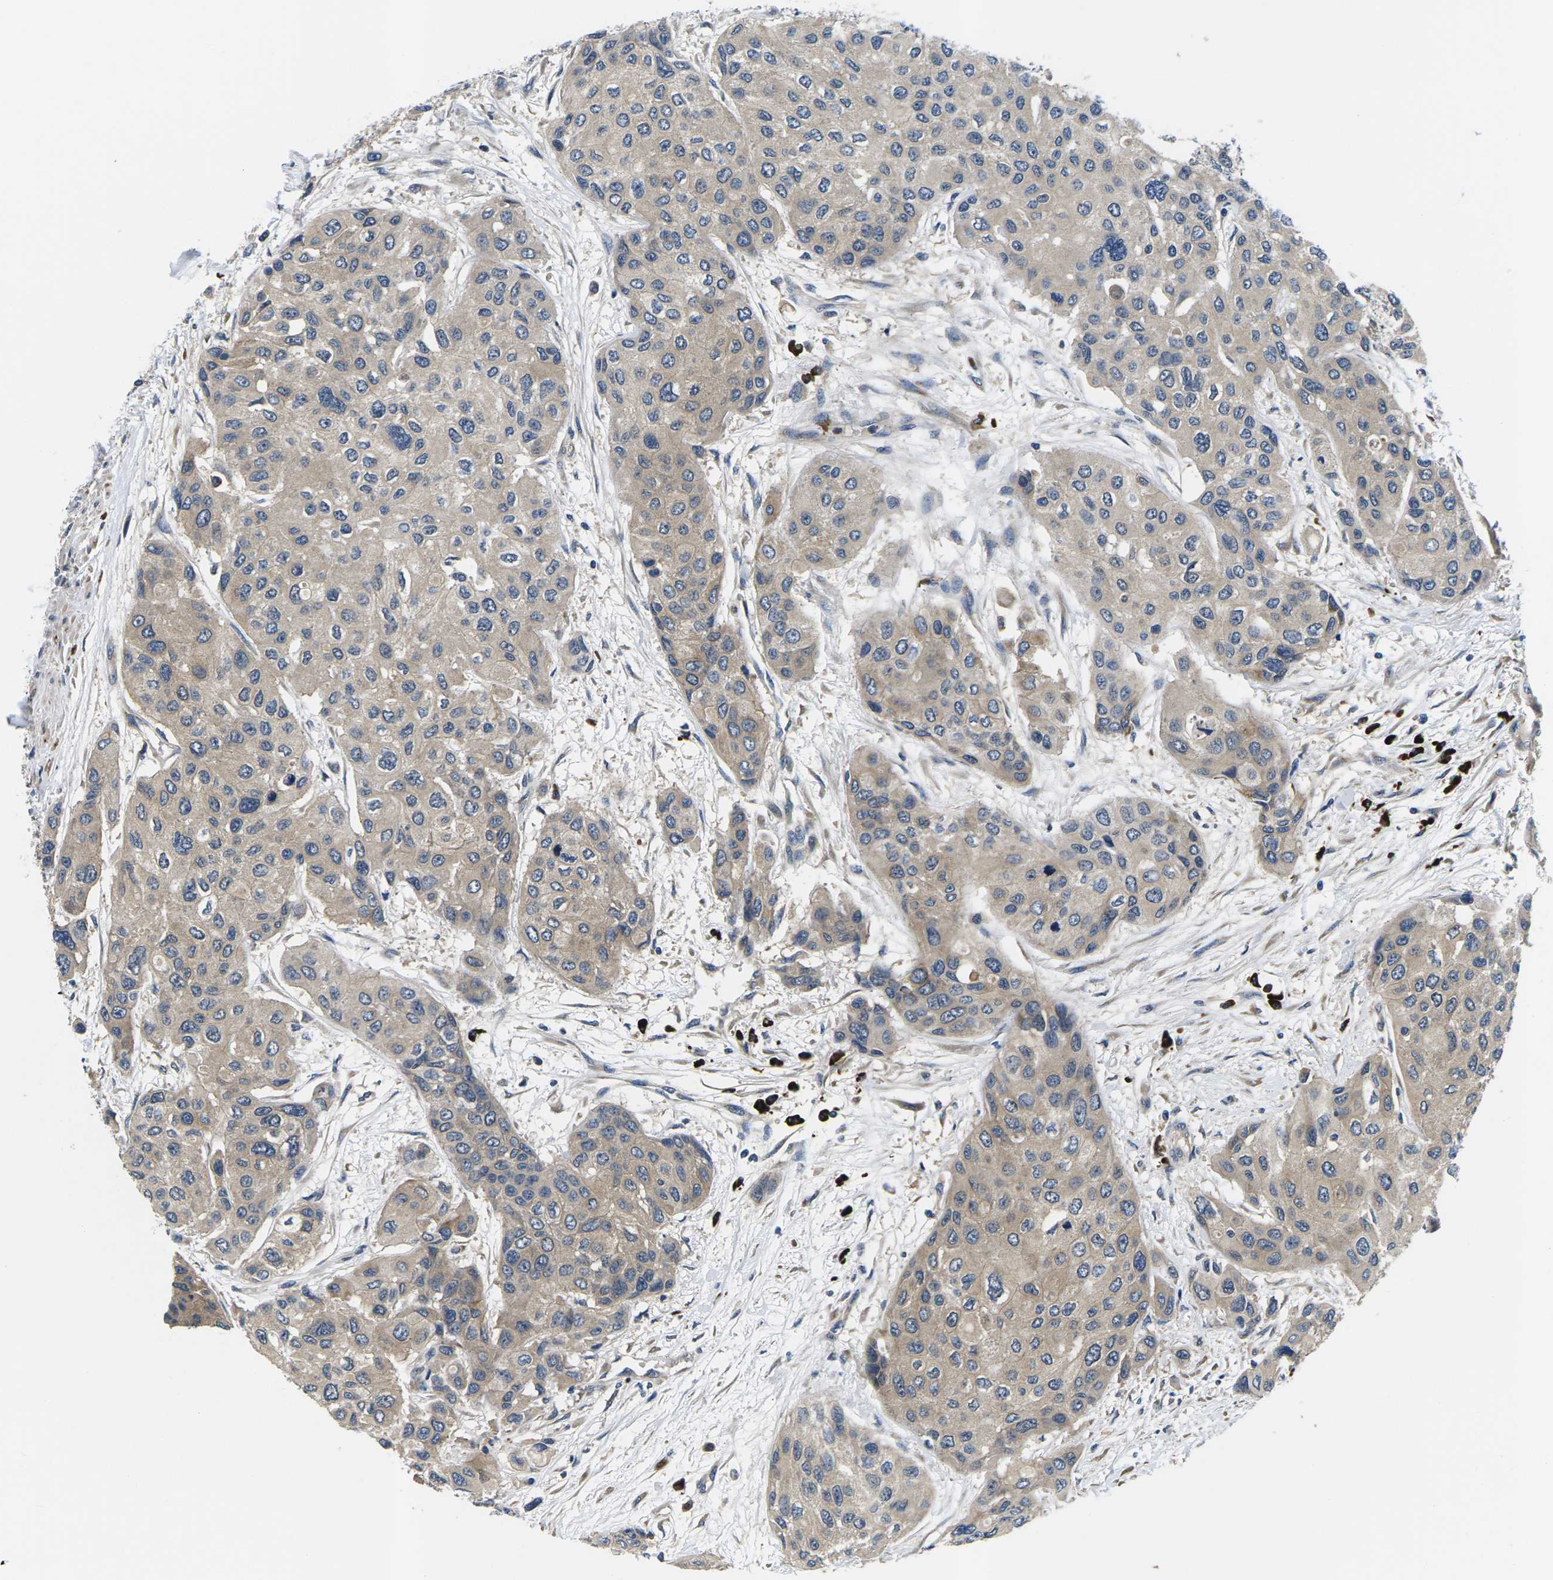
{"staining": {"intensity": "weak", "quantity": "25%-75%", "location": "cytoplasmic/membranous"}, "tissue": "urothelial cancer", "cell_type": "Tumor cells", "image_type": "cancer", "snomed": [{"axis": "morphology", "description": "Urothelial carcinoma, High grade"}, {"axis": "topography", "description": "Urinary bladder"}], "caption": "IHC image of urothelial carcinoma (high-grade) stained for a protein (brown), which shows low levels of weak cytoplasmic/membranous staining in approximately 25%-75% of tumor cells.", "gene": "PLCE1", "patient": {"sex": "female", "age": 56}}